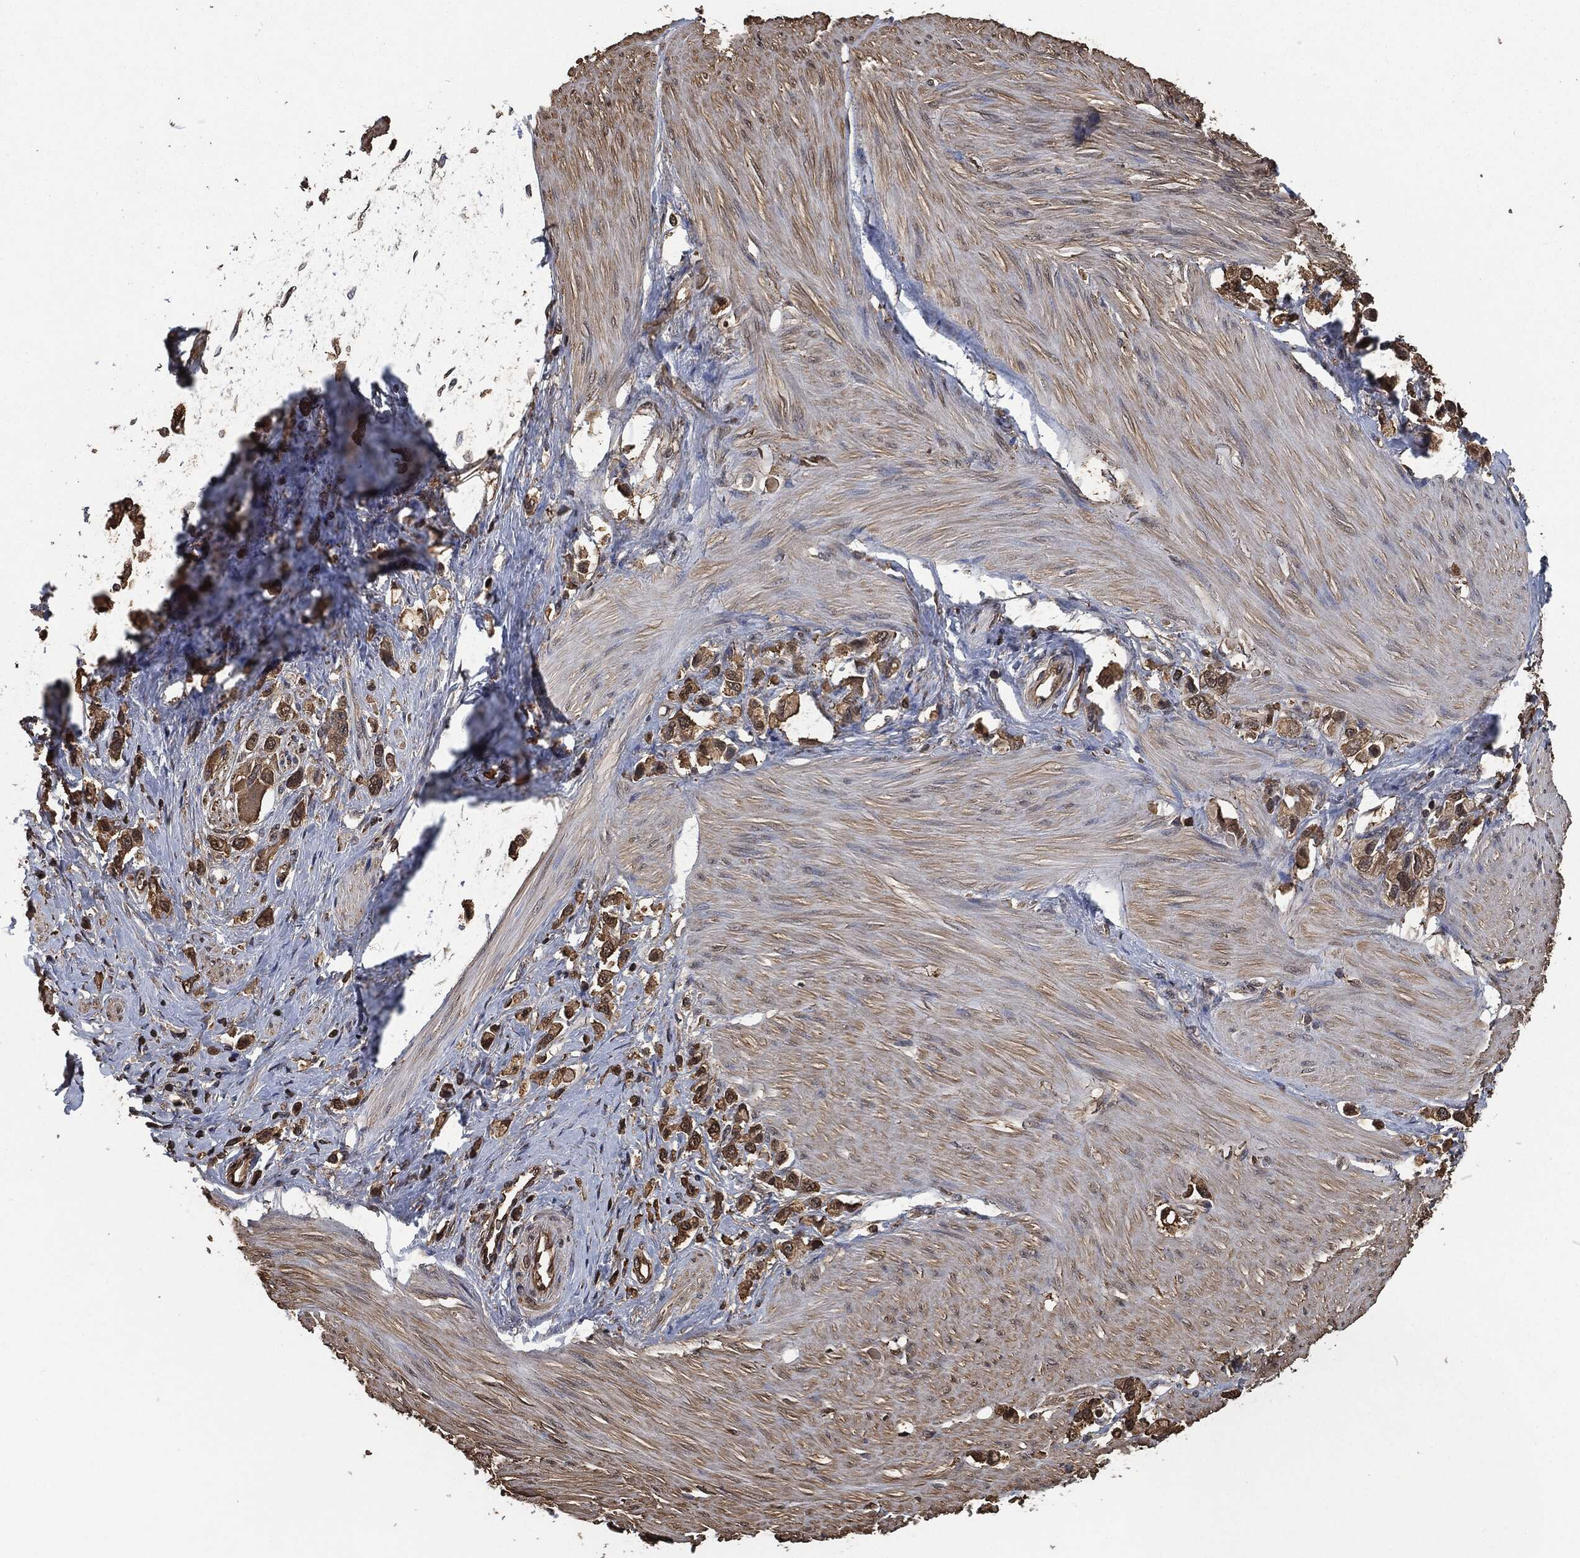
{"staining": {"intensity": "strong", "quantity": ">75%", "location": "cytoplasmic/membranous"}, "tissue": "stomach cancer", "cell_type": "Tumor cells", "image_type": "cancer", "snomed": [{"axis": "morphology", "description": "Normal tissue, NOS"}, {"axis": "morphology", "description": "Adenocarcinoma, NOS"}, {"axis": "morphology", "description": "Adenocarcinoma, High grade"}, {"axis": "topography", "description": "Stomach, upper"}, {"axis": "topography", "description": "Stomach"}], "caption": "DAB (3,3'-diaminobenzidine) immunohistochemical staining of human stomach high-grade adenocarcinoma displays strong cytoplasmic/membranous protein positivity in about >75% of tumor cells.", "gene": "PRDX4", "patient": {"sex": "female", "age": 65}}